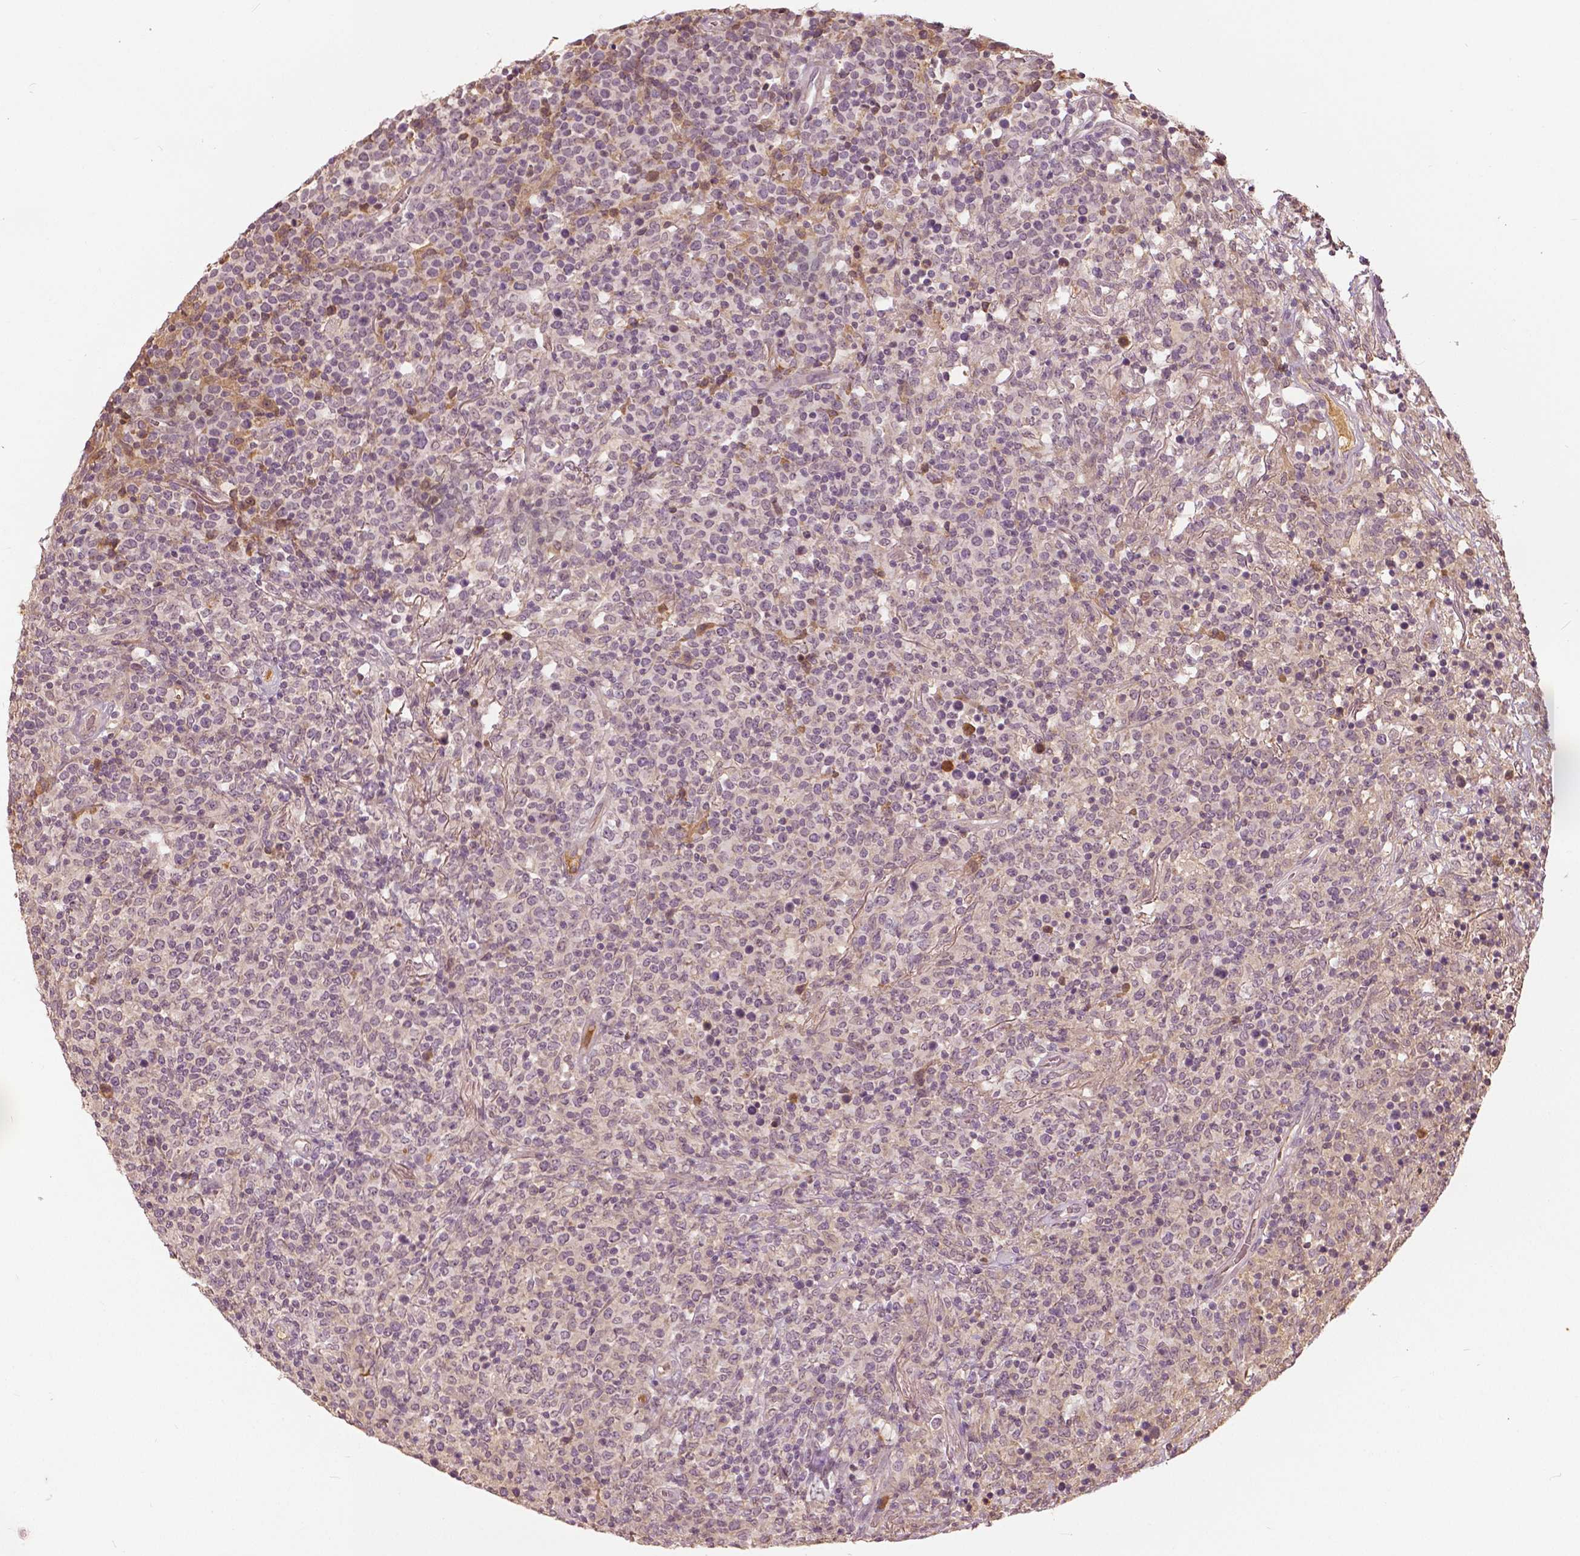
{"staining": {"intensity": "negative", "quantity": "none", "location": "none"}, "tissue": "lymphoma", "cell_type": "Tumor cells", "image_type": "cancer", "snomed": [{"axis": "morphology", "description": "Malignant lymphoma, non-Hodgkin's type, High grade"}, {"axis": "topography", "description": "Lung"}], "caption": "DAB immunohistochemical staining of human lymphoma exhibits no significant staining in tumor cells.", "gene": "ANGPTL4", "patient": {"sex": "male", "age": 79}}